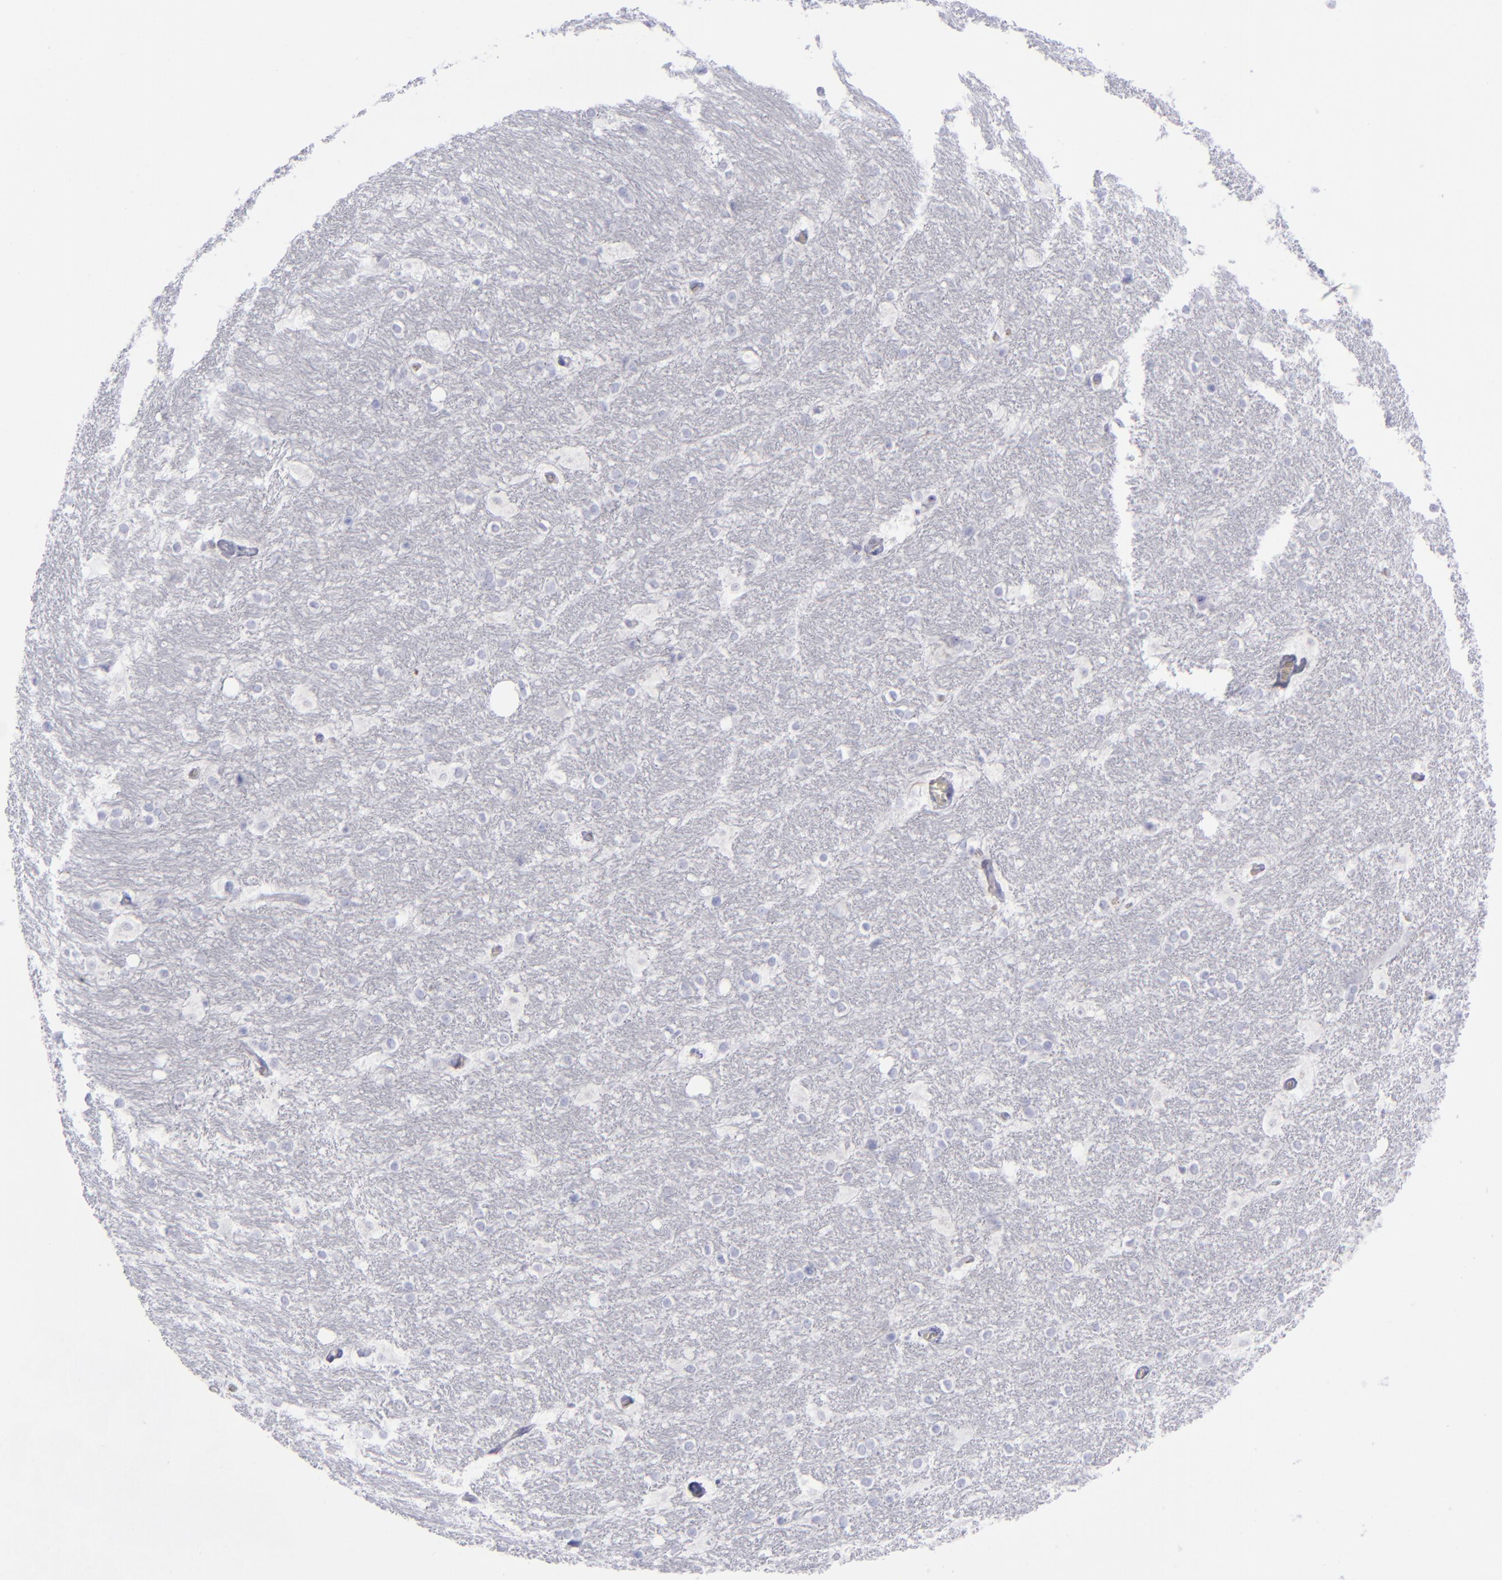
{"staining": {"intensity": "negative", "quantity": "none", "location": "none"}, "tissue": "hippocampus", "cell_type": "Glial cells", "image_type": "normal", "snomed": [{"axis": "morphology", "description": "Normal tissue, NOS"}, {"axis": "topography", "description": "Hippocampus"}], "caption": "Protein analysis of unremarkable hippocampus reveals no significant expression in glial cells. The staining was performed using DAB (3,3'-diaminobenzidine) to visualize the protein expression in brown, while the nuclei were stained in blue with hematoxylin (Magnification: 20x).", "gene": "AURKA", "patient": {"sex": "female", "age": 19}}